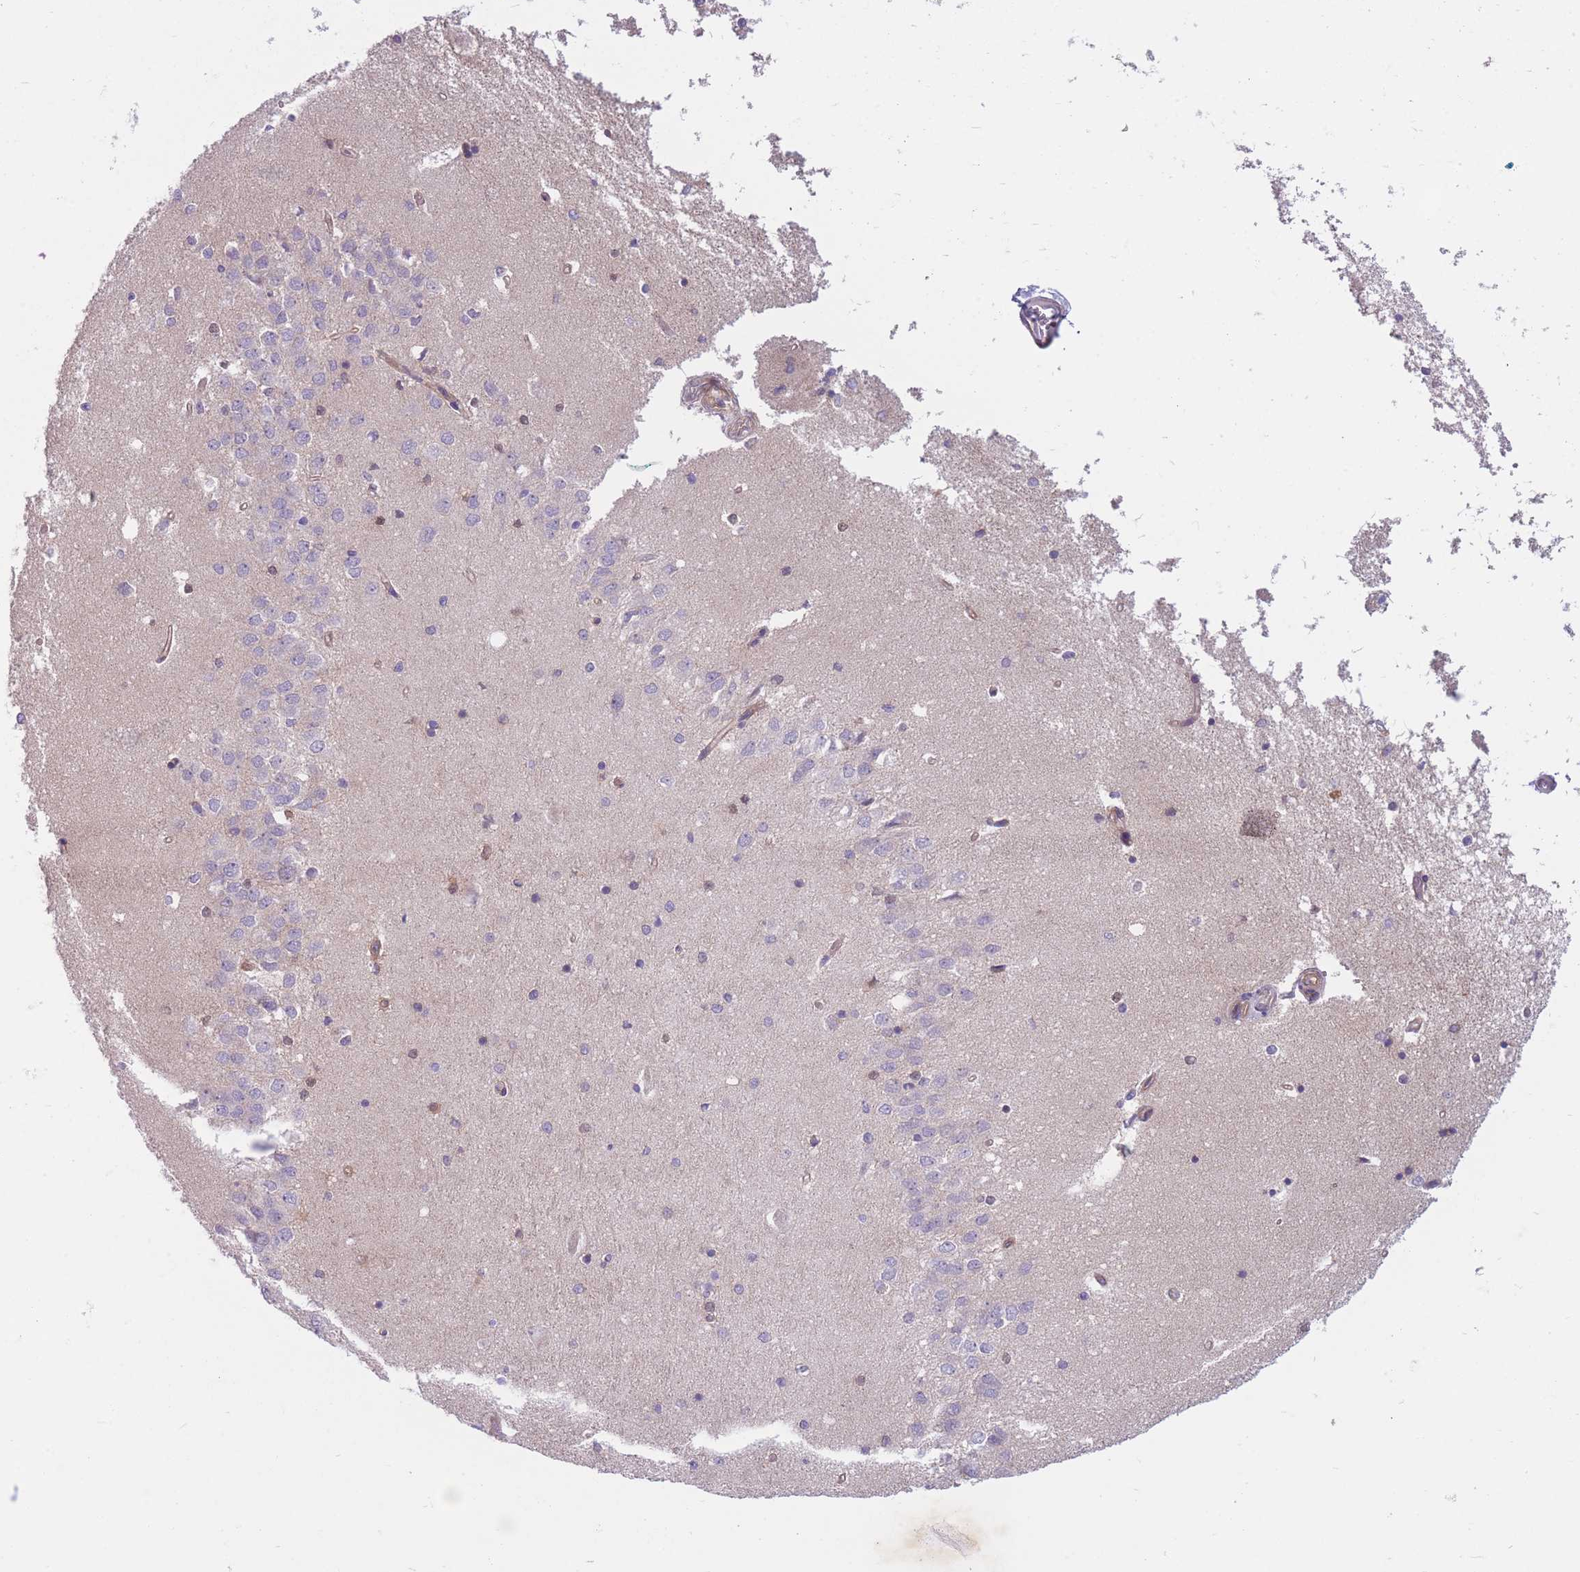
{"staining": {"intensity": "negative", "quantity": "none", "location": "none"}, "tissue": "hippocampus", "cell_type": "Glial cells", "image_type": "normal", "snomed": [{"axis": "morphology", "description": "Normal tissue, NOS"}, {"axis": "topography", "description": "Hippocampus"}], "caption": "This is an immunohistochemistry (IHC) image of unremarkable hippocampus. There is no staining in glial cells.", "gene": "SERPINB3", "patient": {"sex": "male", "age": 45}}